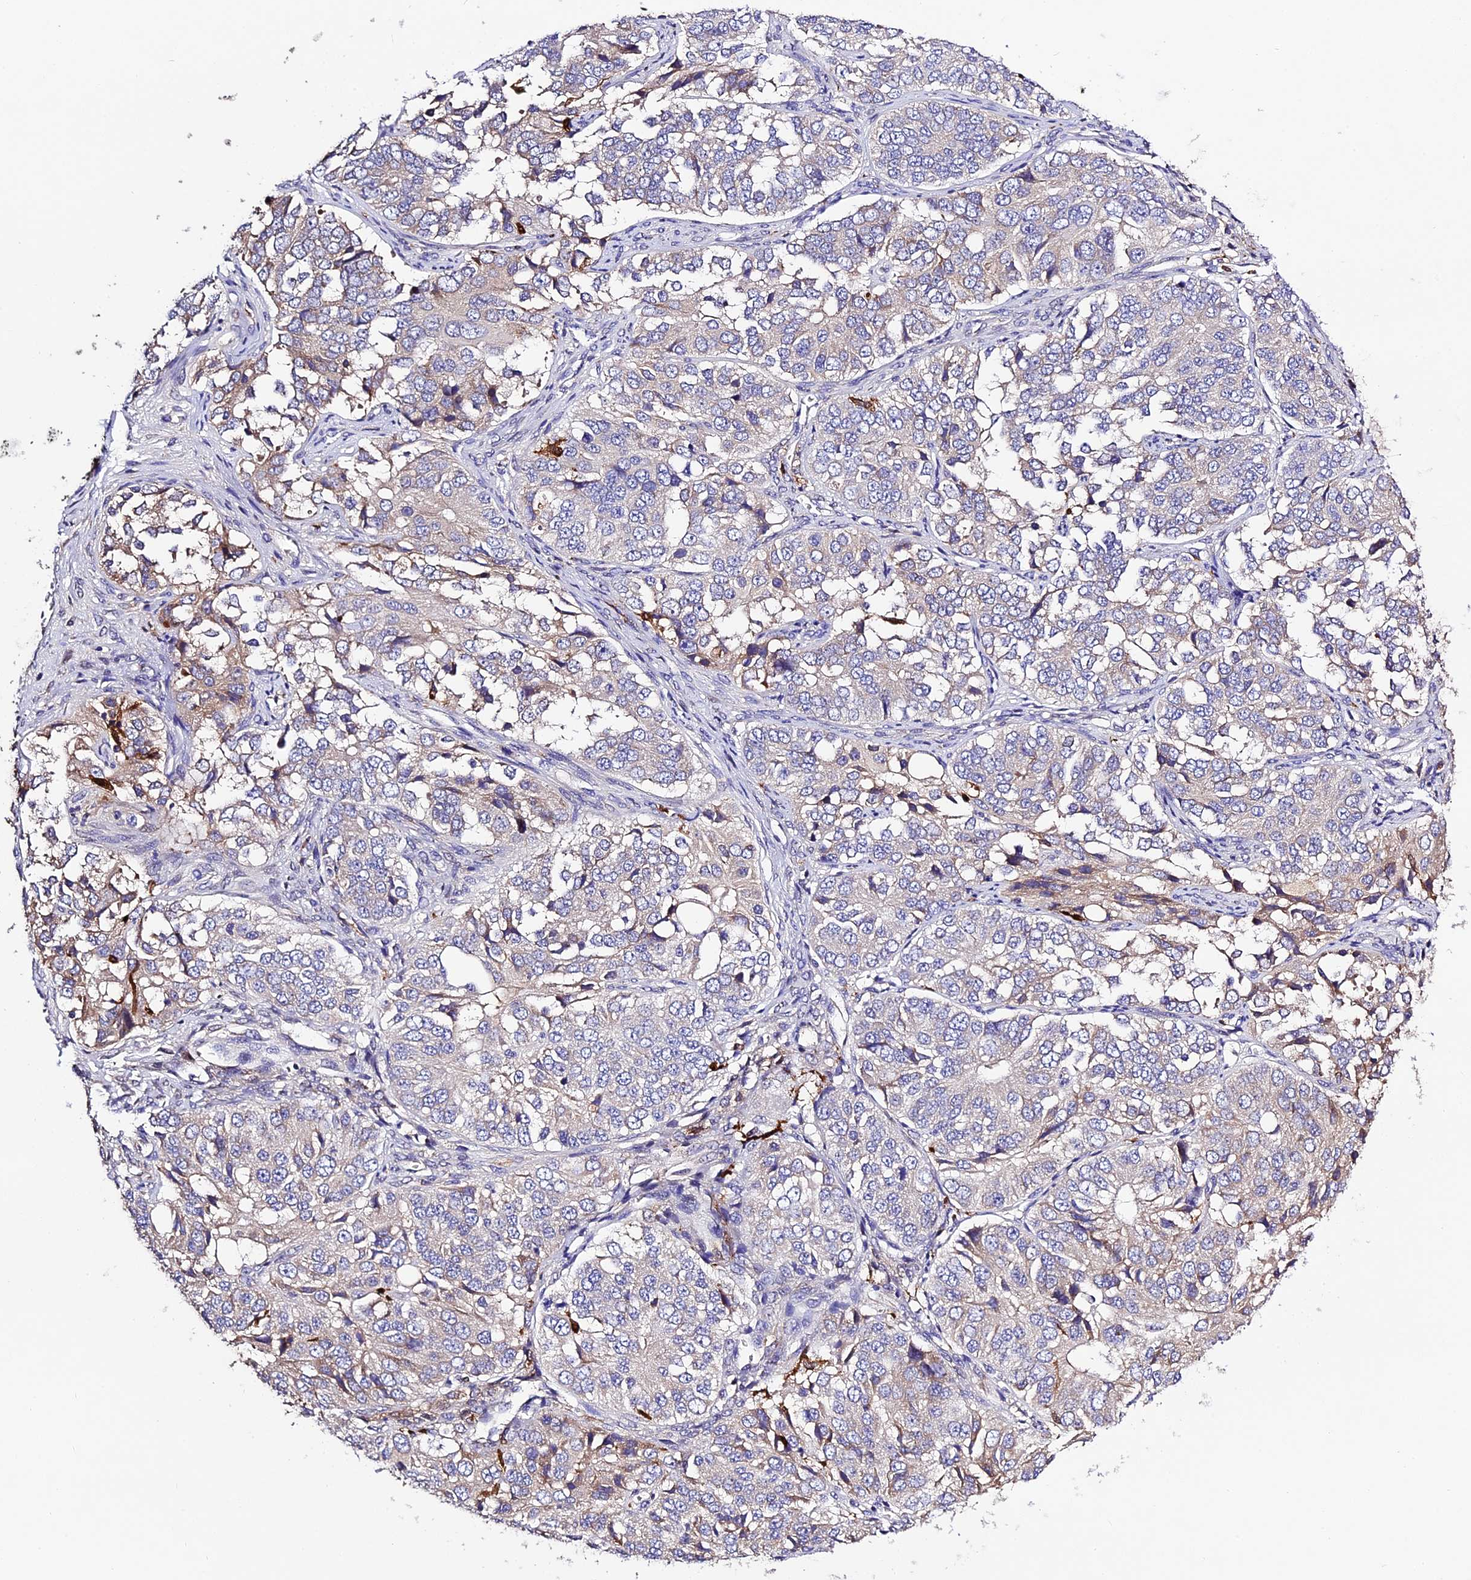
{"staining": {"intensity": "negative", "quantity": "none", "location": "none"}, "tissue": "ovarian cancer", "cell_type": "Tumor cells", "image_type": "cancer", "snomed": [{"axis": "morphology", "description": "Carcinoma, endometroid"}, {"axis": "topography", "description": "Ovary"}], "caption": "Immunohistochemistry photomicrograph of neoplastic tissue: ovarian cancer (endometroid carcinoma) stained with DAB reveals no significant protein expression in tumor cells.", "gene": "CILP2", "patient": {"sex": "female", "age": 51}}